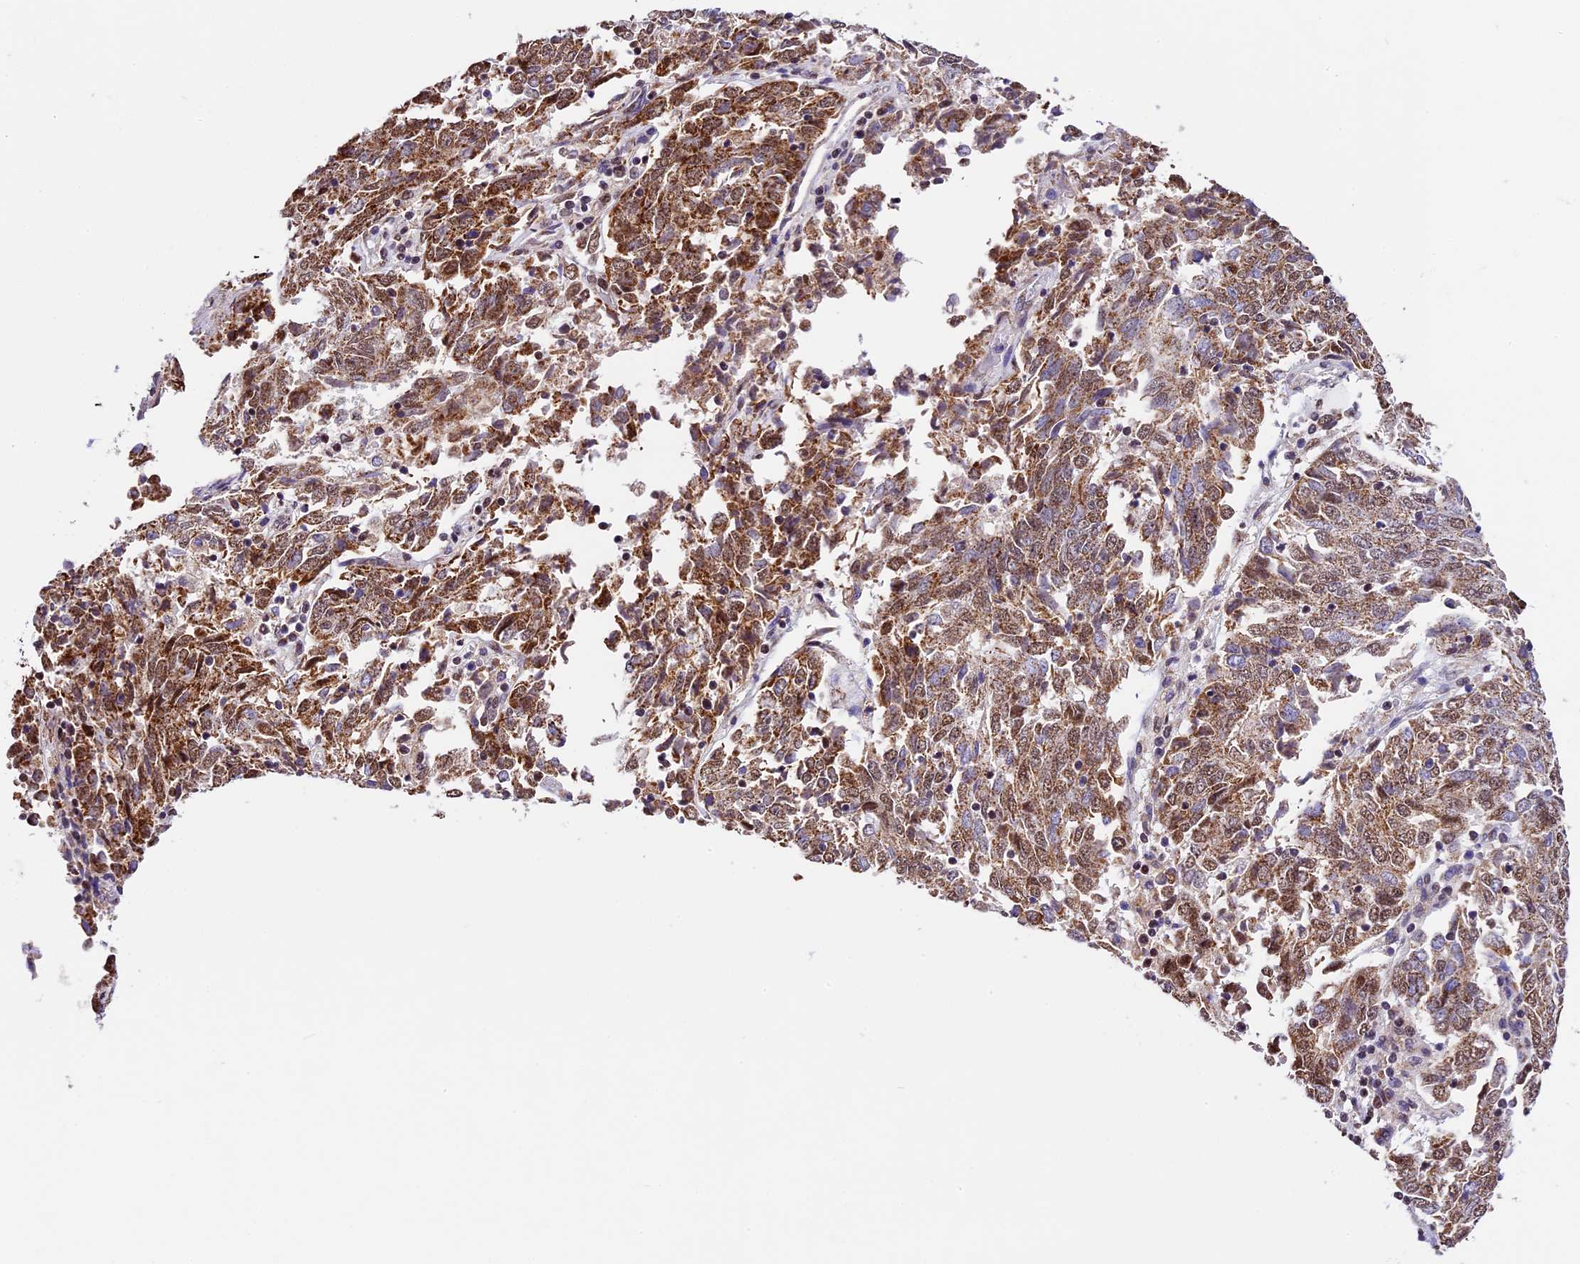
{"staining": {"intensity": "moderate", "quantity": ">75%", "location": "cytoplasmic/membranous,nuclear"}, "tissue": "endometrial cancer", "cell_type": "Tumor cells", "image_type": "cancer", "snomed": [{"axis": "morphology", "description": "Adenocarcinoma, NOS"}, {"axis": "topography", "description": "Endometrium"}], "caption": "Moderate cytoplasmic/membranous and nuclear staining for a protein is identified in about >75% of tumor cells of endometrial cancer using immunohistochemistry.", "gene": "CARS2", "patient": {"sex": "female", "age": 80}}